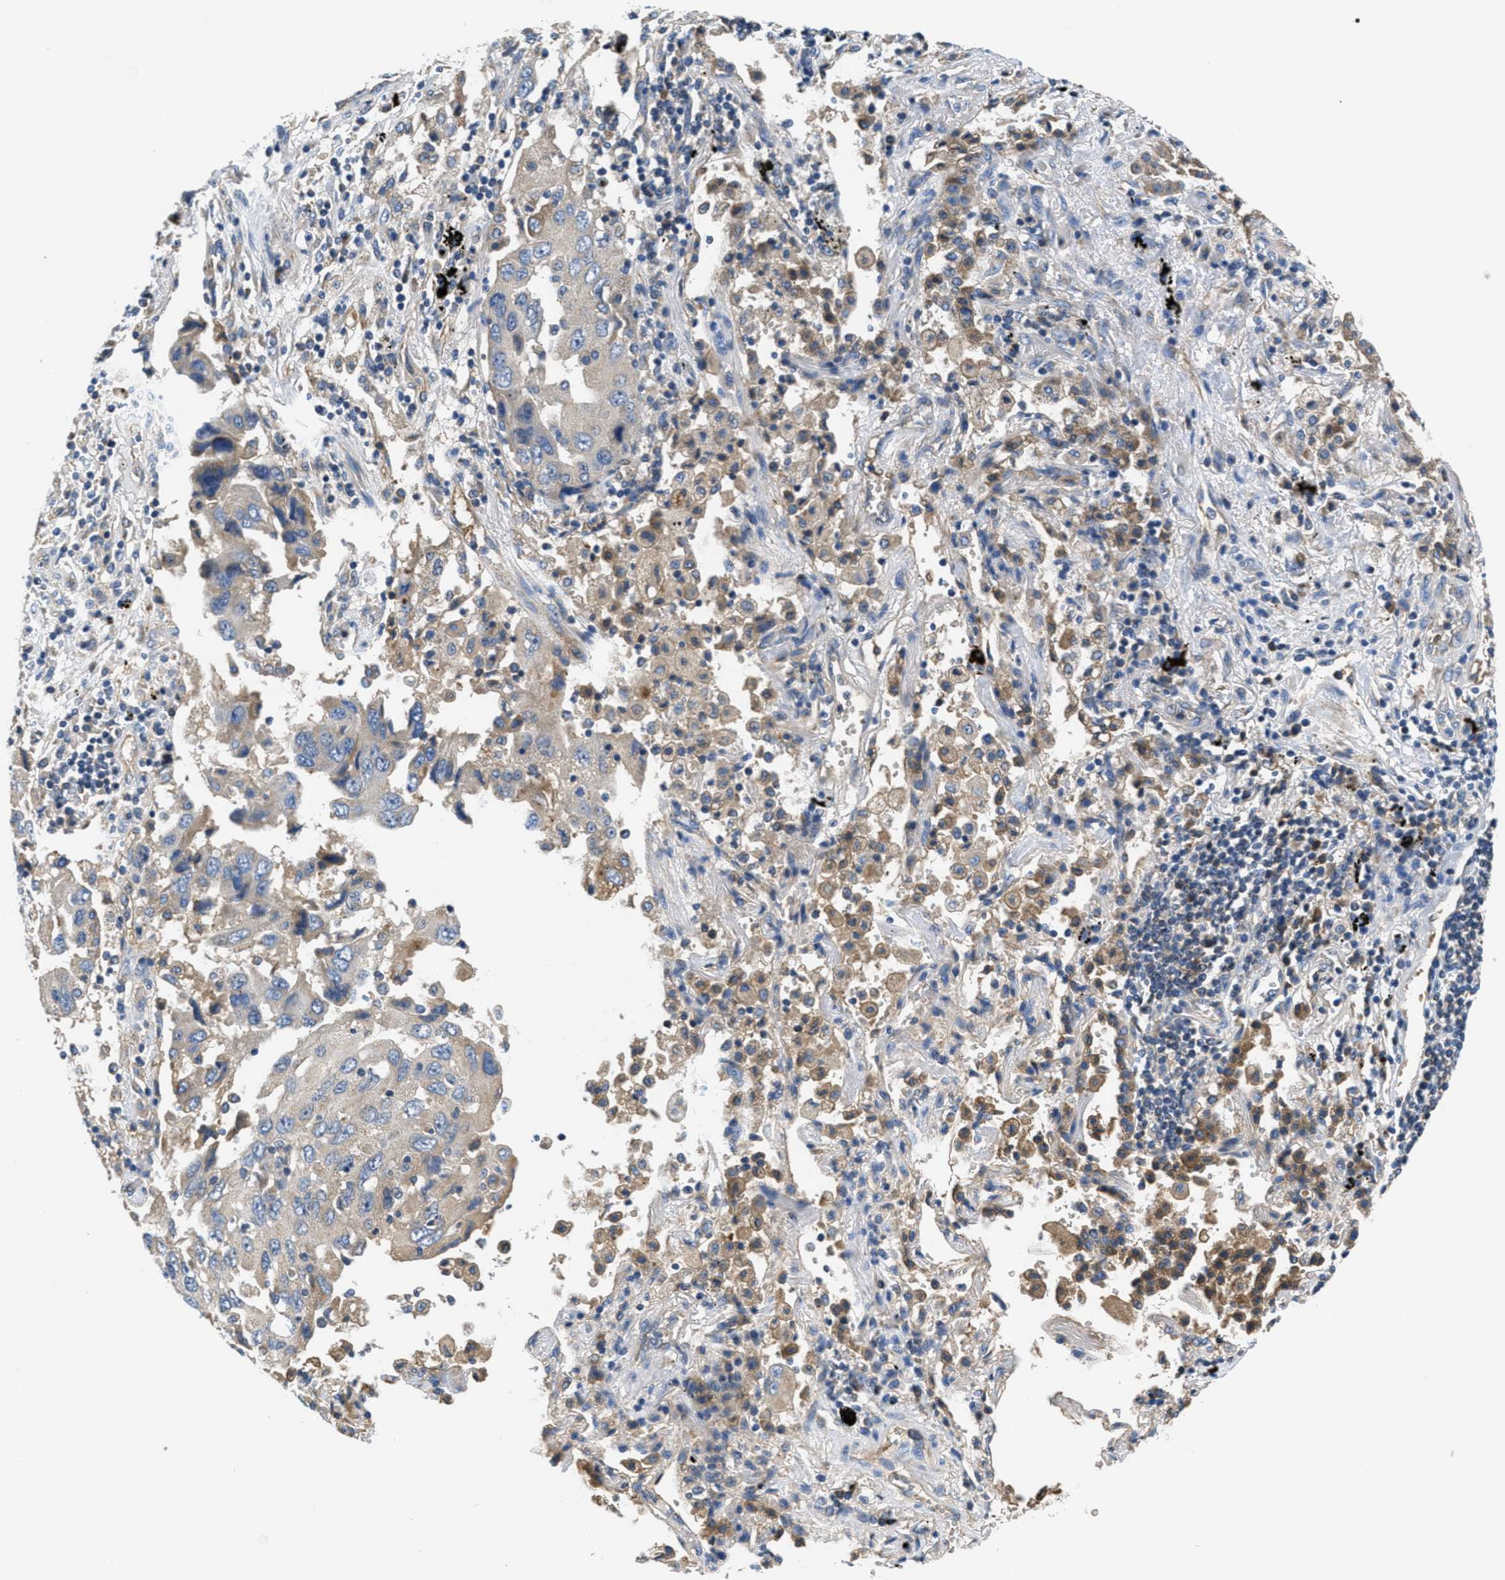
{"staining": {"intensity": "weak", "quantity": "<25%", "location": "cytoplasmic/membranous"}, "tissue": "lung cancer", "cell_type": "Tumor cells", "image_type": "cancer", "snomed": [{"axis": "morphology", "description": "Adenocarcinoma, NOS"}, {"axis": "topography", "description": "Lung"}], "caption": "IHC of human lung adenocarcinoma shows no staining in tumor cells. (Stains: DAB IHC with hematoxylin counter stain, Microscopy: brightfield microscopy at high magnification).", "gene": "GALK1", "patient": {"sex": "female", "age": 65}}